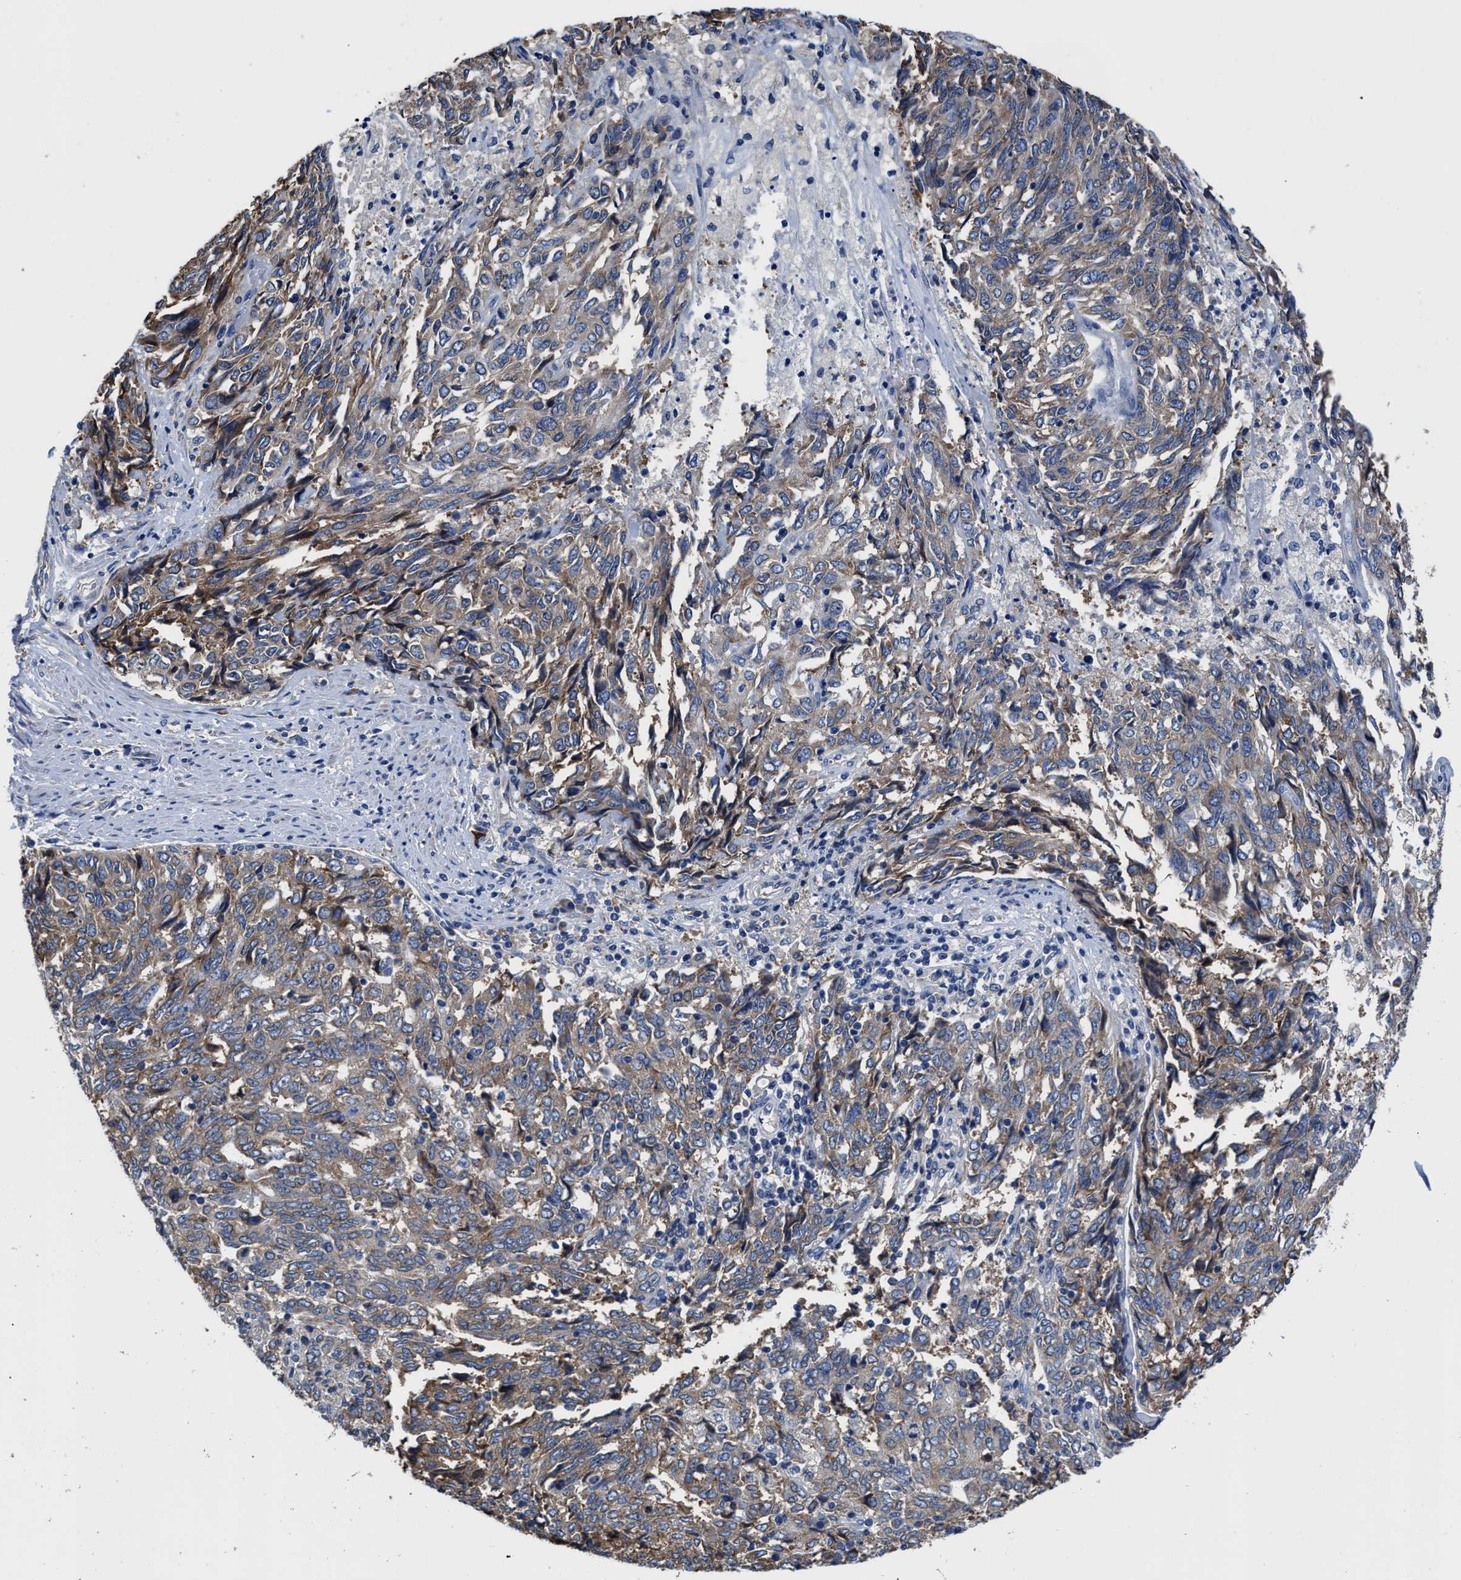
{"staining": {"intensity": "moderate", "quantity": ">75%", "location": "cytoplasmic/membranous"}, "tissue": "endometrial cancer", "cell_type": "Tumor cells", "image_type": "cancer", "snomed": [{"axis": "morphology", "description": "Adenocarcinoma, NOS"}, {"axis": "topography", "description": "Endometrium"}], "caption": "Endometrial cancer tissue demonstrates moderate cytoplasmic/membranous staining in about >75% of tumor cells", "gene": "SRPK2", "patient": {"sex": "female", "age": 80}}